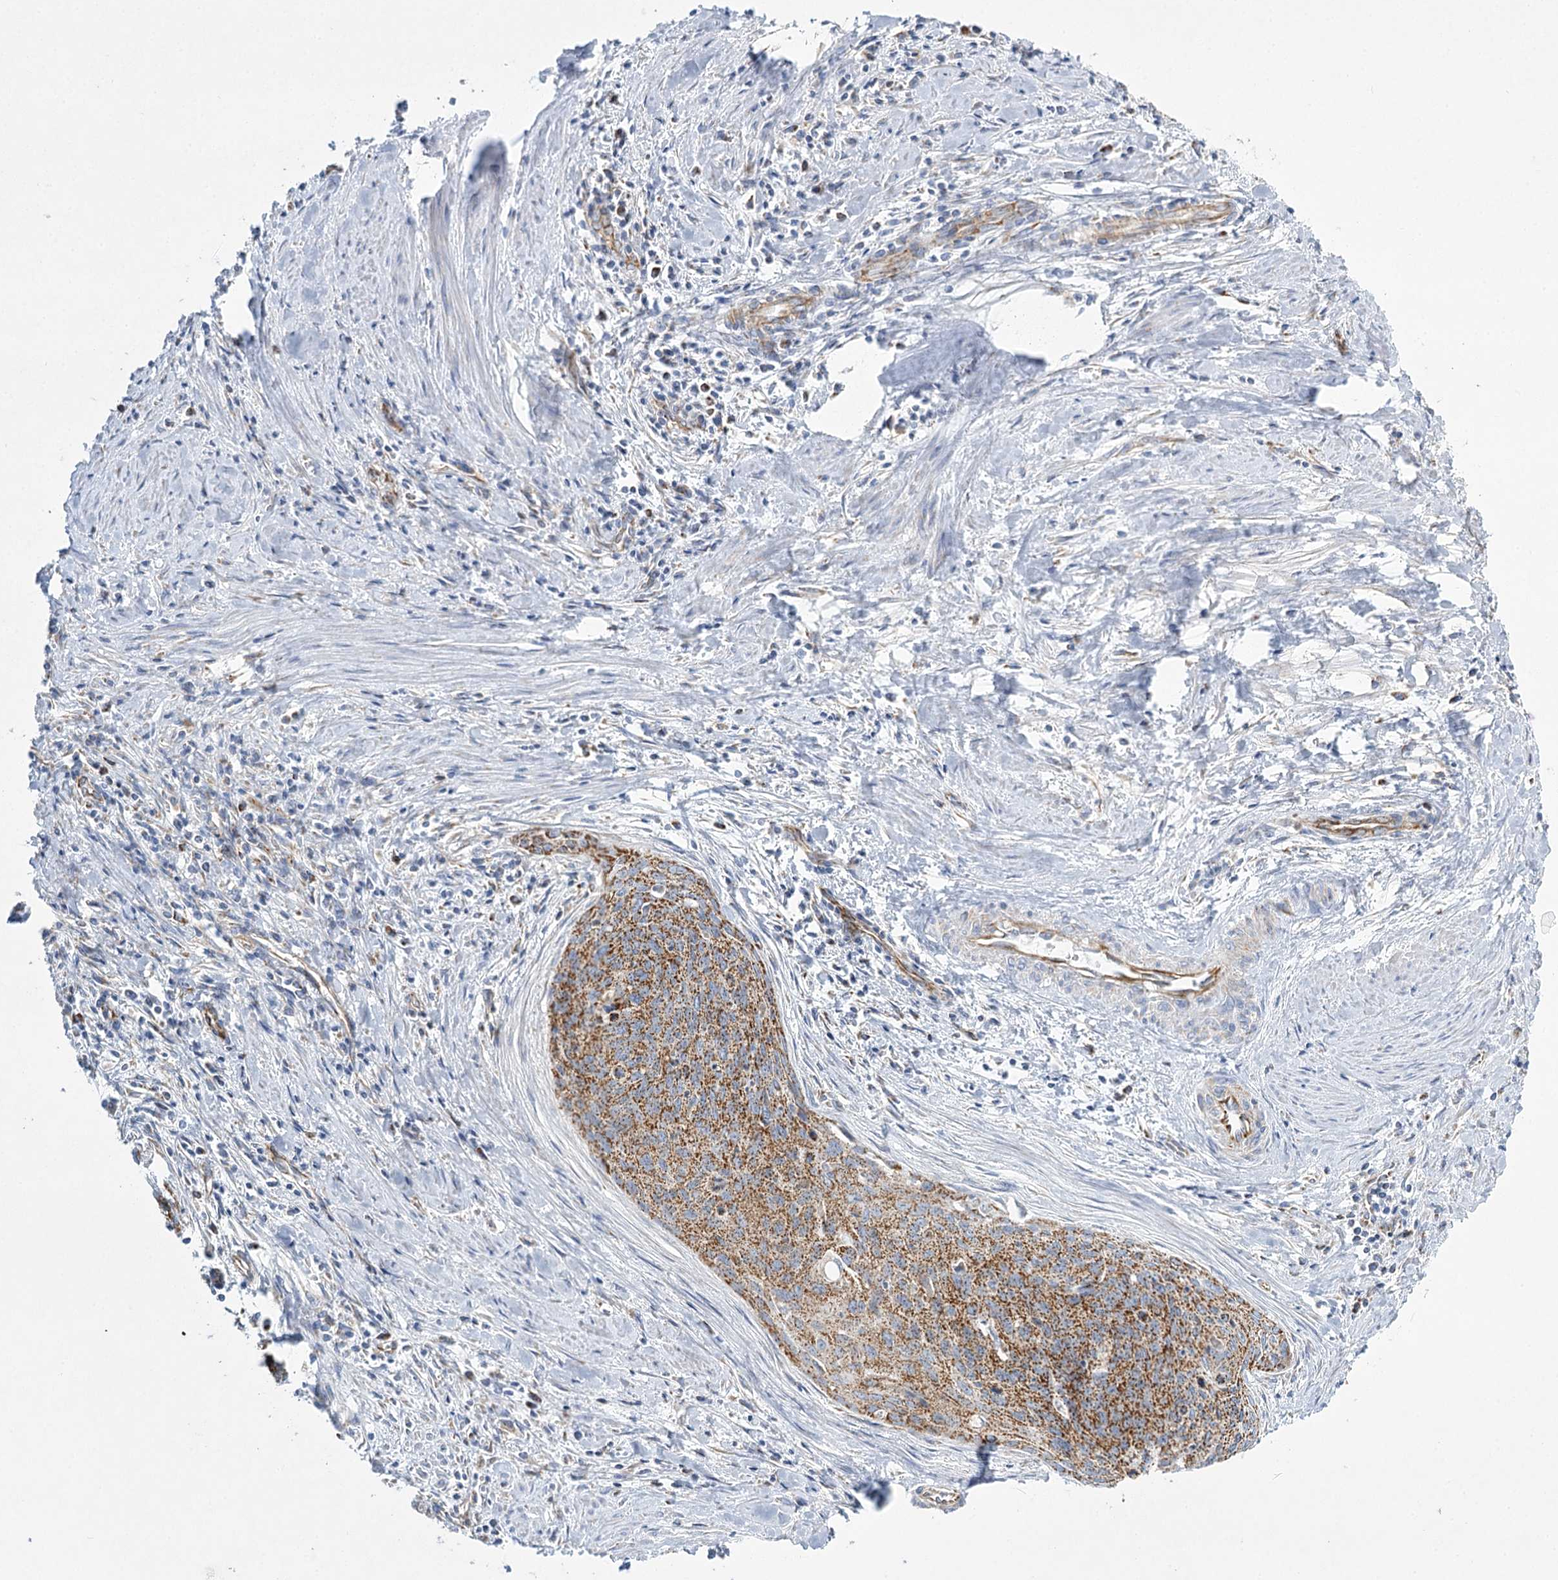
{"staining": {"intensity": "strong", "quantity": ">75%", "location": "cytoplasmic/membranous"}, "tissue": "cervical cancer", "cell_type": "Tumor cells", "image_type": "cancer", "snomed": [{"axis": "morphology", "description": "Squamous cell carcinoma, NOS"}, {"axis": "topography", "description": "Cervix"}], "caption": "A brown stain highlights strong cytoplasmic/membranous expression of a protein in human cervical cancer (squamous cell carcinoma) tumor cells.", "gene": "DHTKD1", "patient": {"sex": "female", "age": 55}}